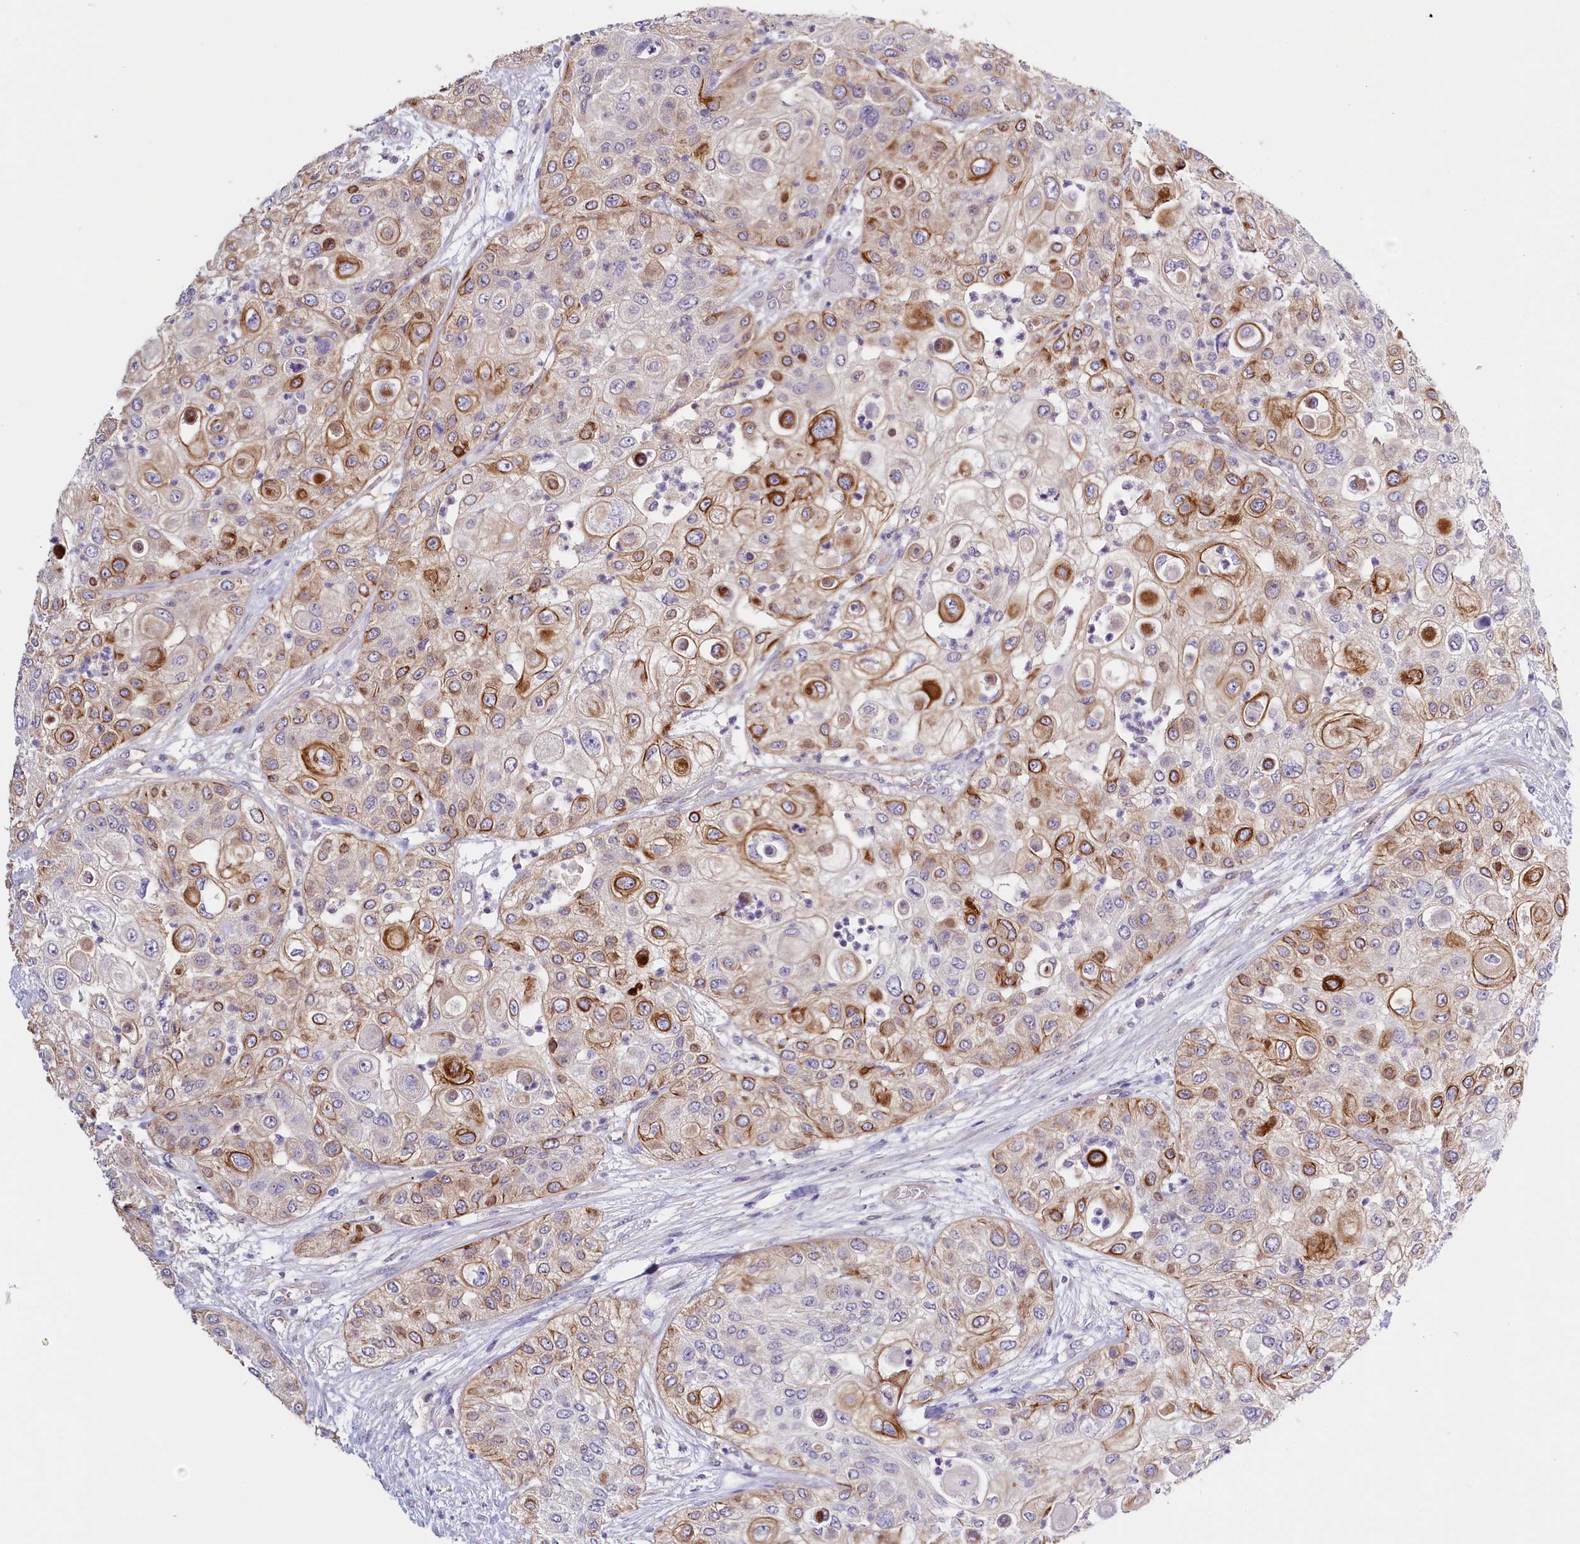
{"staining": {"intensity": "strong", "quantity": "25%-75%", "location": "cytoplasmic/membranous"}, "tissue": "urothelial cancer", "cell_type": "Tumor cells", "image_type": "cancer", "snomed": [{"axis": "morphology", "description": "Urothelial carcinoma, High grade"}, {"axis": "topography", "description": "Urinary bladder"}], "caption": "Immunohistochemical staining of human high-grade urothelial carcinoma shows high levels of strong cytoplasmic/membranous expression in about 25%-75% of tumor cells.", "gene": "PDE6D", "patient": {"sex": "female", "age": 79}}